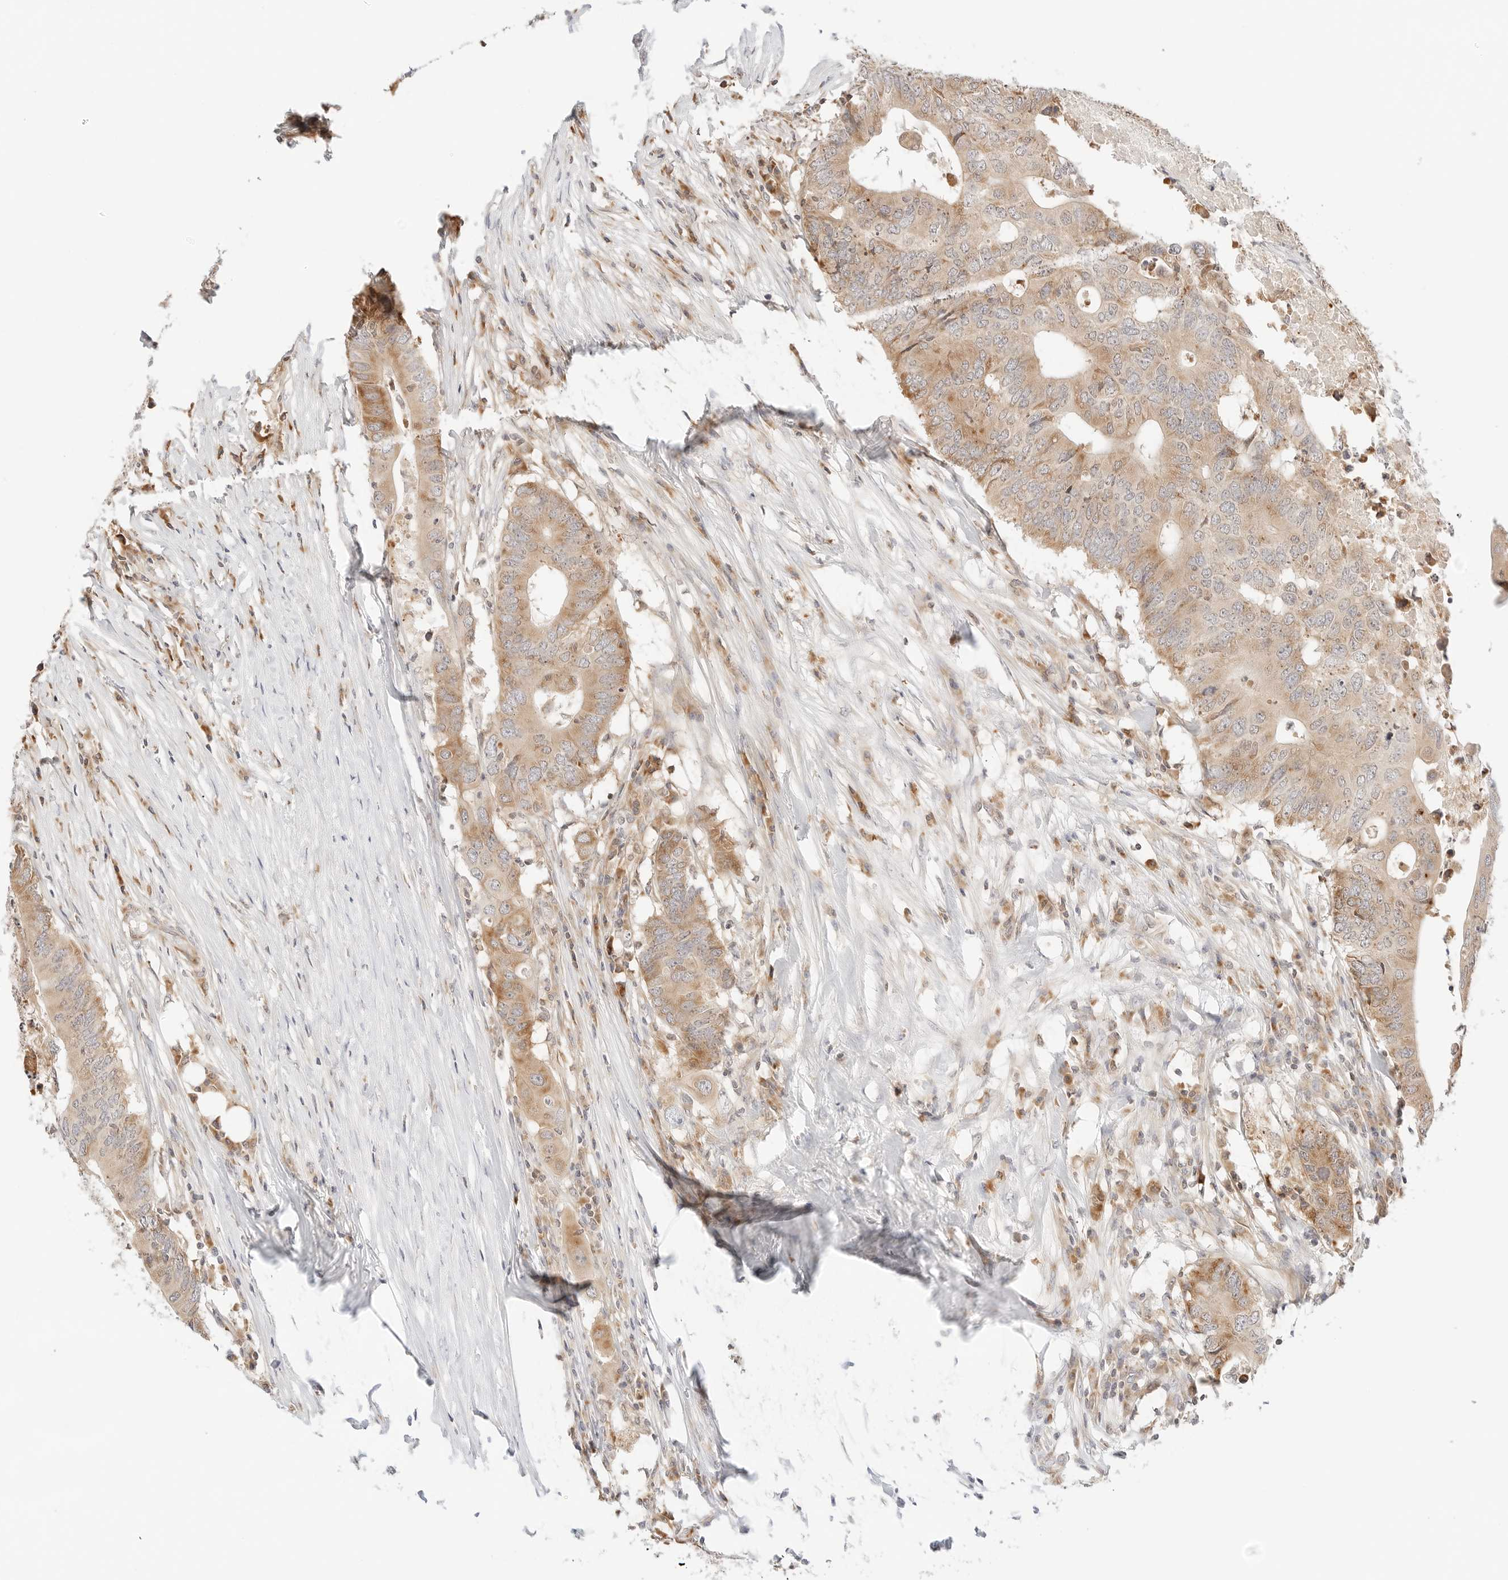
{"staining": {"intensity": "moderate", "quantity": ">75%", "location": "cytoplasmic/membranous"}, "tissue": "colorectal cancer", "cell_type": "Tumor cells", "image_type": "cancer", "snomed": [{"axis": "morphology", "description": "Adenocarcinoma, NOS"}, {"axis": "topography", "description": "Colon"}], "caption": "Immunohistochemical staining of colorectal adenocarcinoma demonstrates medium levels of moderate cytoplasmic/membranous protein staining in about >75% of tumor cells.", "gene": "ERO1B", "patient": {"sex": "male", "age": 71}}